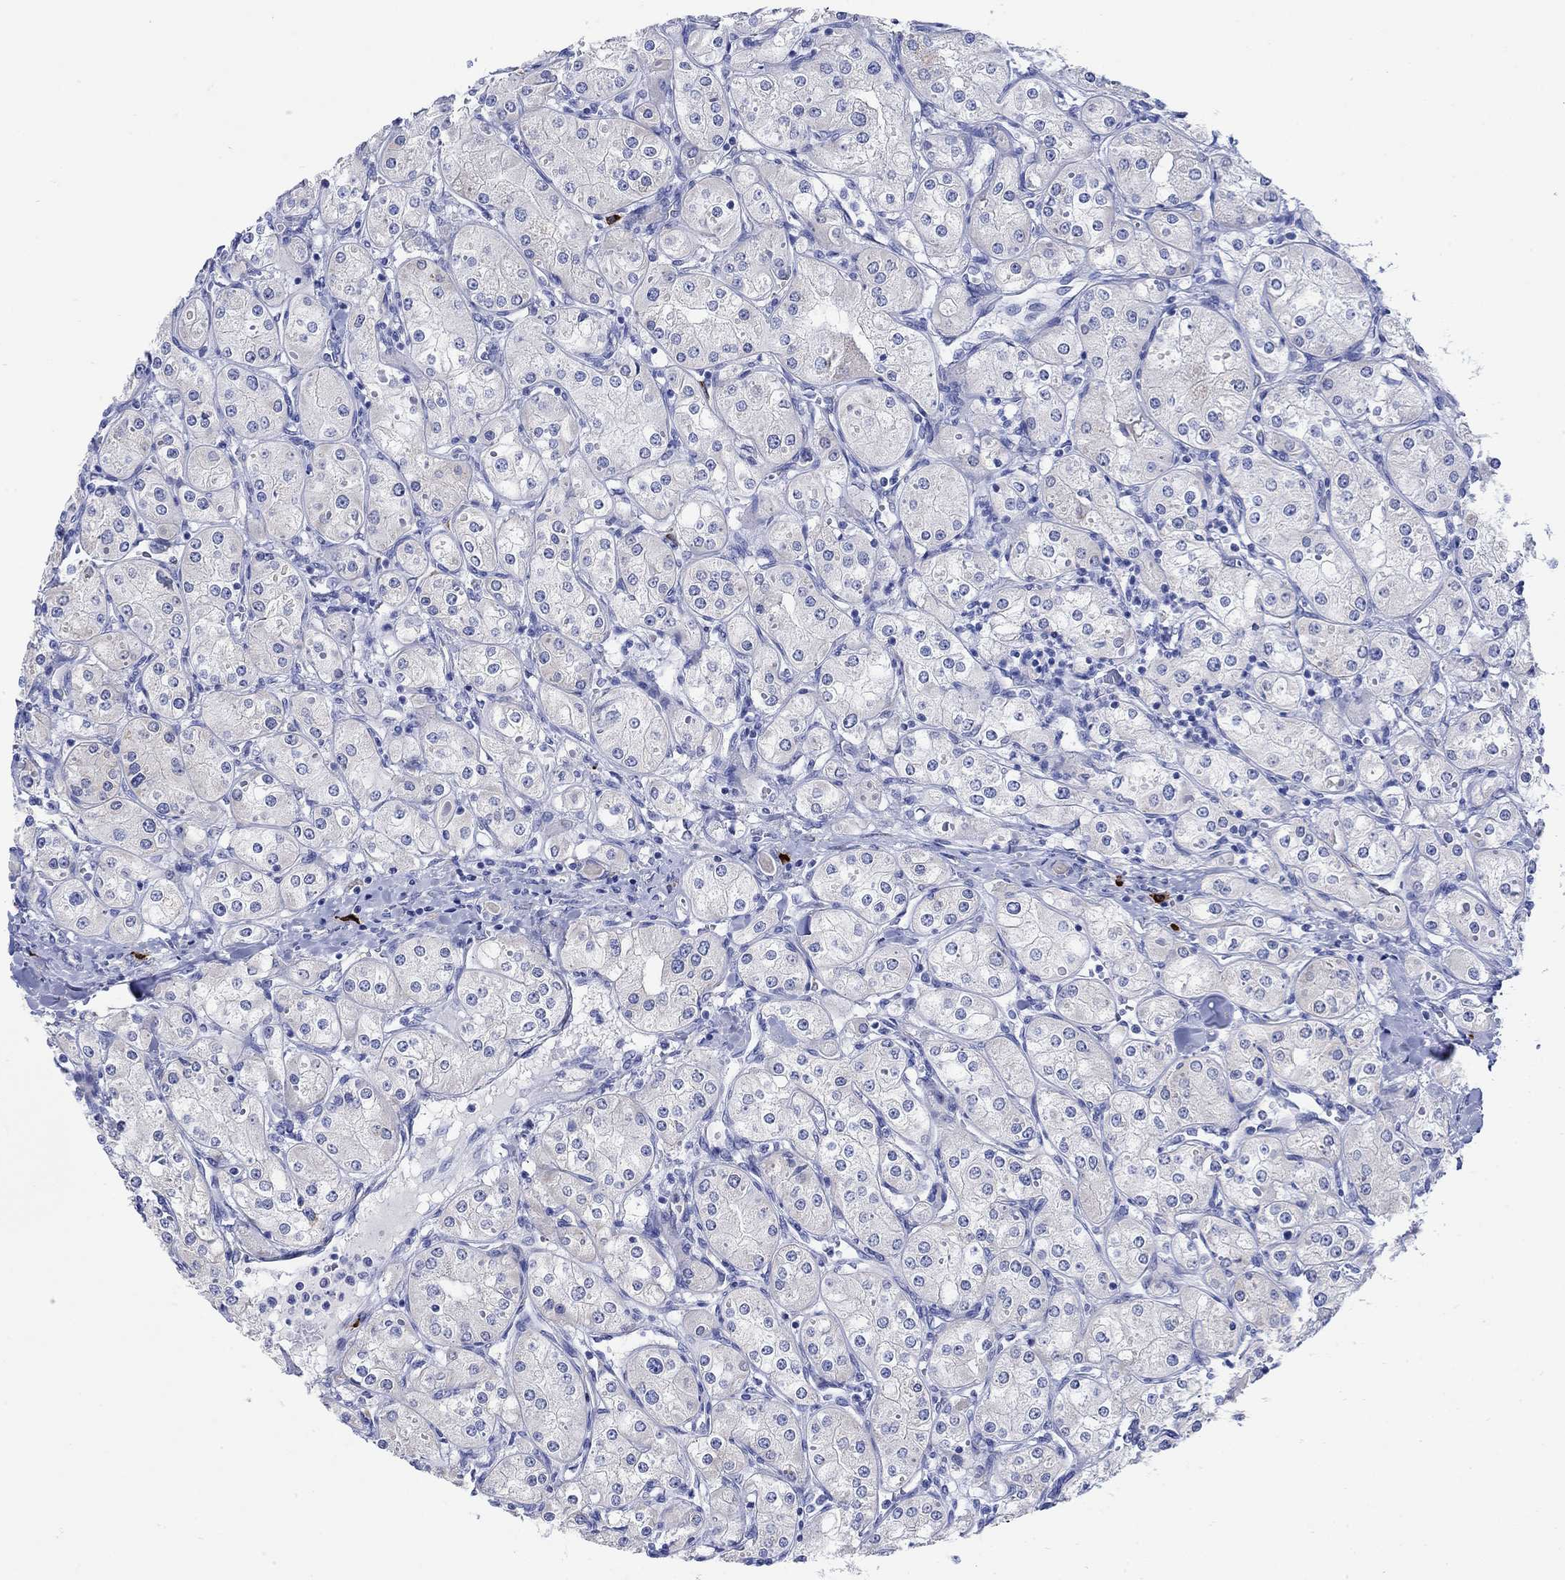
{"staining": {"intensity": "negative", "quantity": "none", "location": "none"}, "tissue": "renal cancer", "cell_type": "Tumor cells", "image_type": "cancer", "snomed": [{"axis": "morphology", "description": "Adenocarcinoma, NOS"}, {"axis": "topography", "description": "Kidney"}], "caption": "The histopathology image reveals no staining of tumor cells in renal cancer (adenocarcinoma).", "gene": "P2RY6", "patient": {"sex": "male", "age": 77}}